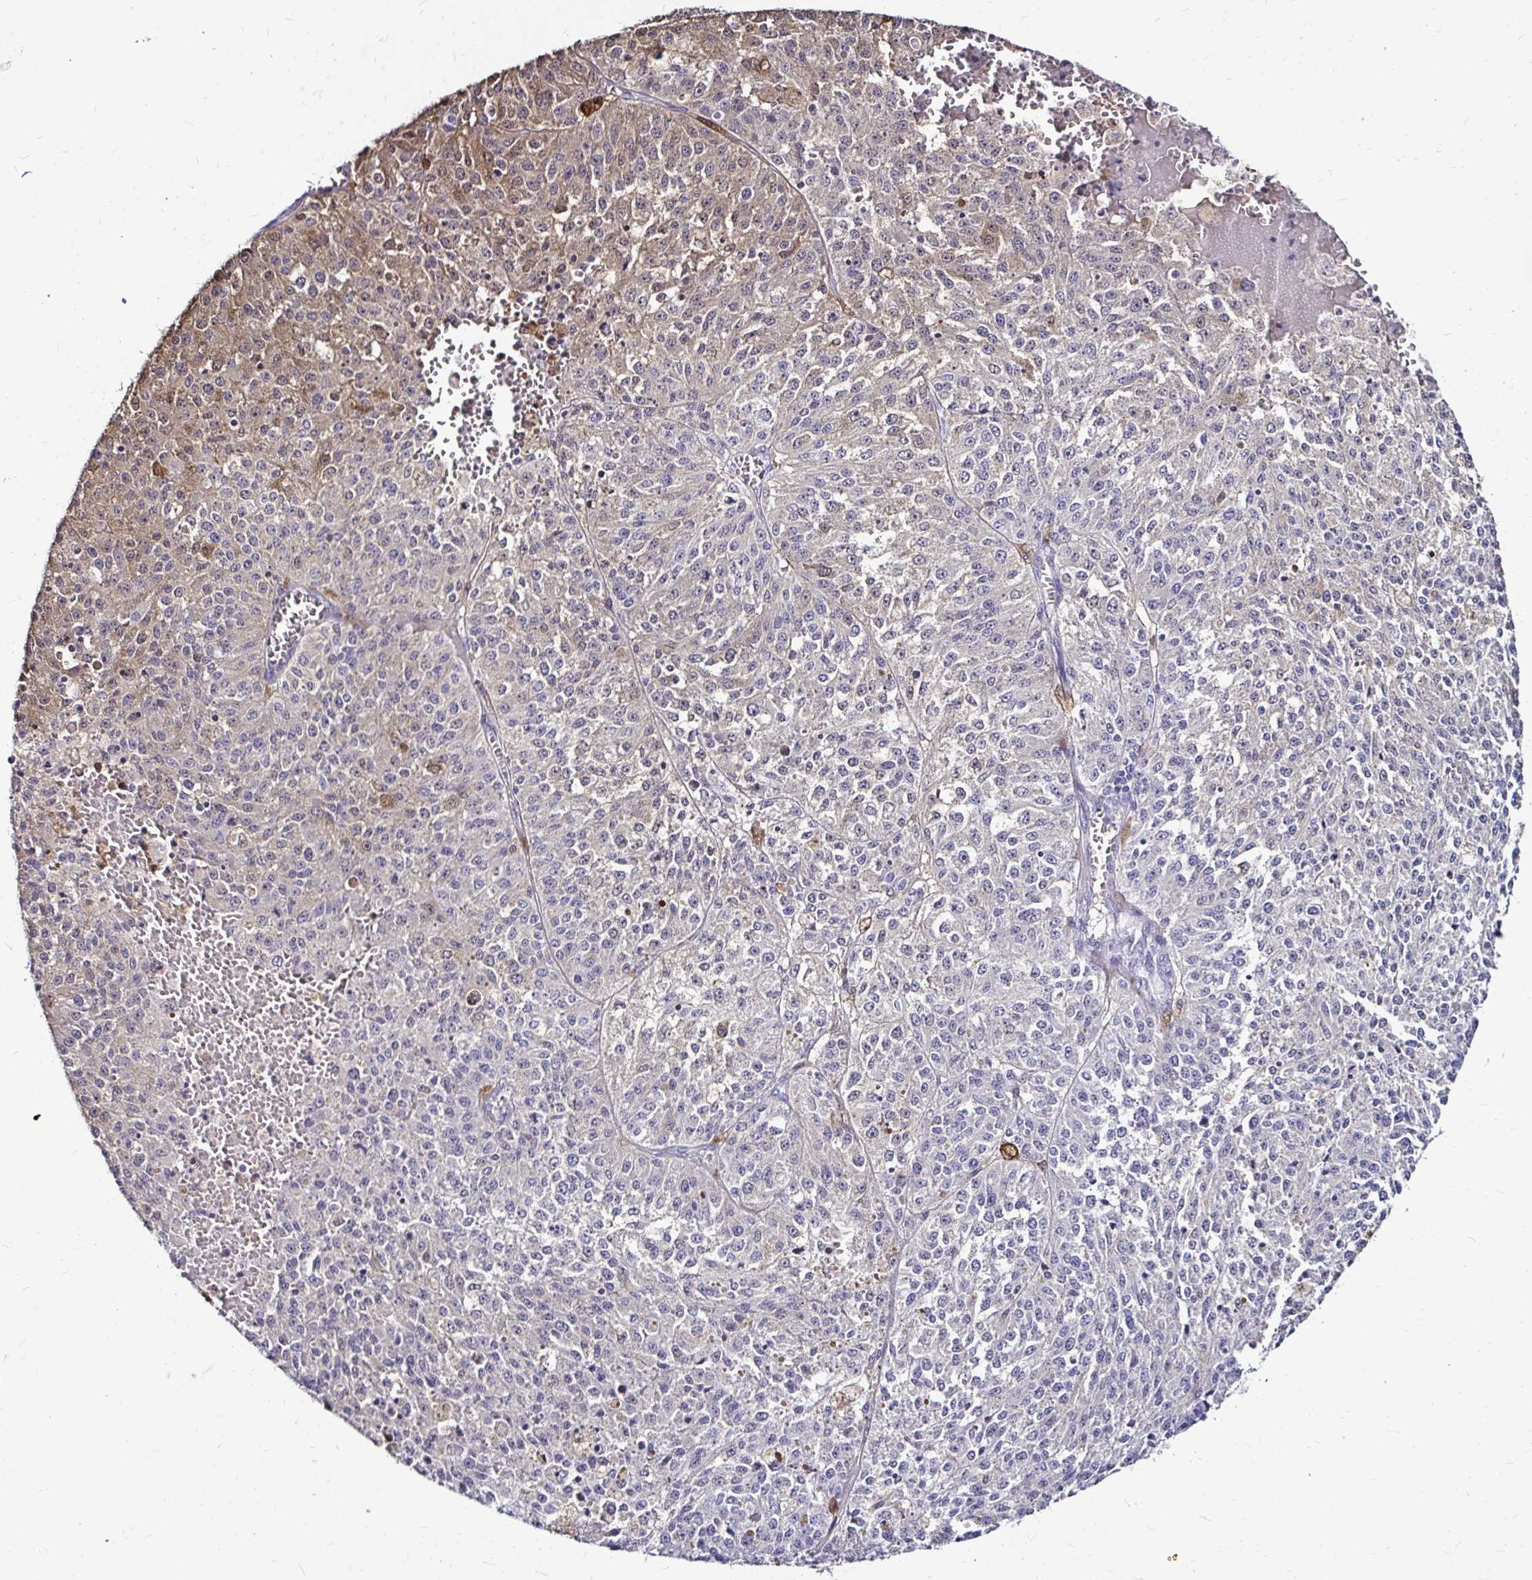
{"staining": {"intensity": "weak", "quantity": "<25%", "location": "cytoplasmic/membranous"}, "tissue": "melanoma", "cell_type": "Tumor cells", "image_type": "cancer", "snomed": [{"axis": "morphology", "description": "Malignant melanoma, Metastatic site"}, {"axis": "topography", "description": "Lymph node"}], "caption": "An immunohistochemistry (IHC) image of malignant melanoma (metastatic site) is shown. There is no staining in tumor cells of malignant melanoma (metastatic site).", "gene": "IDH1", "patient": {"sex": "female", "age": 64}}